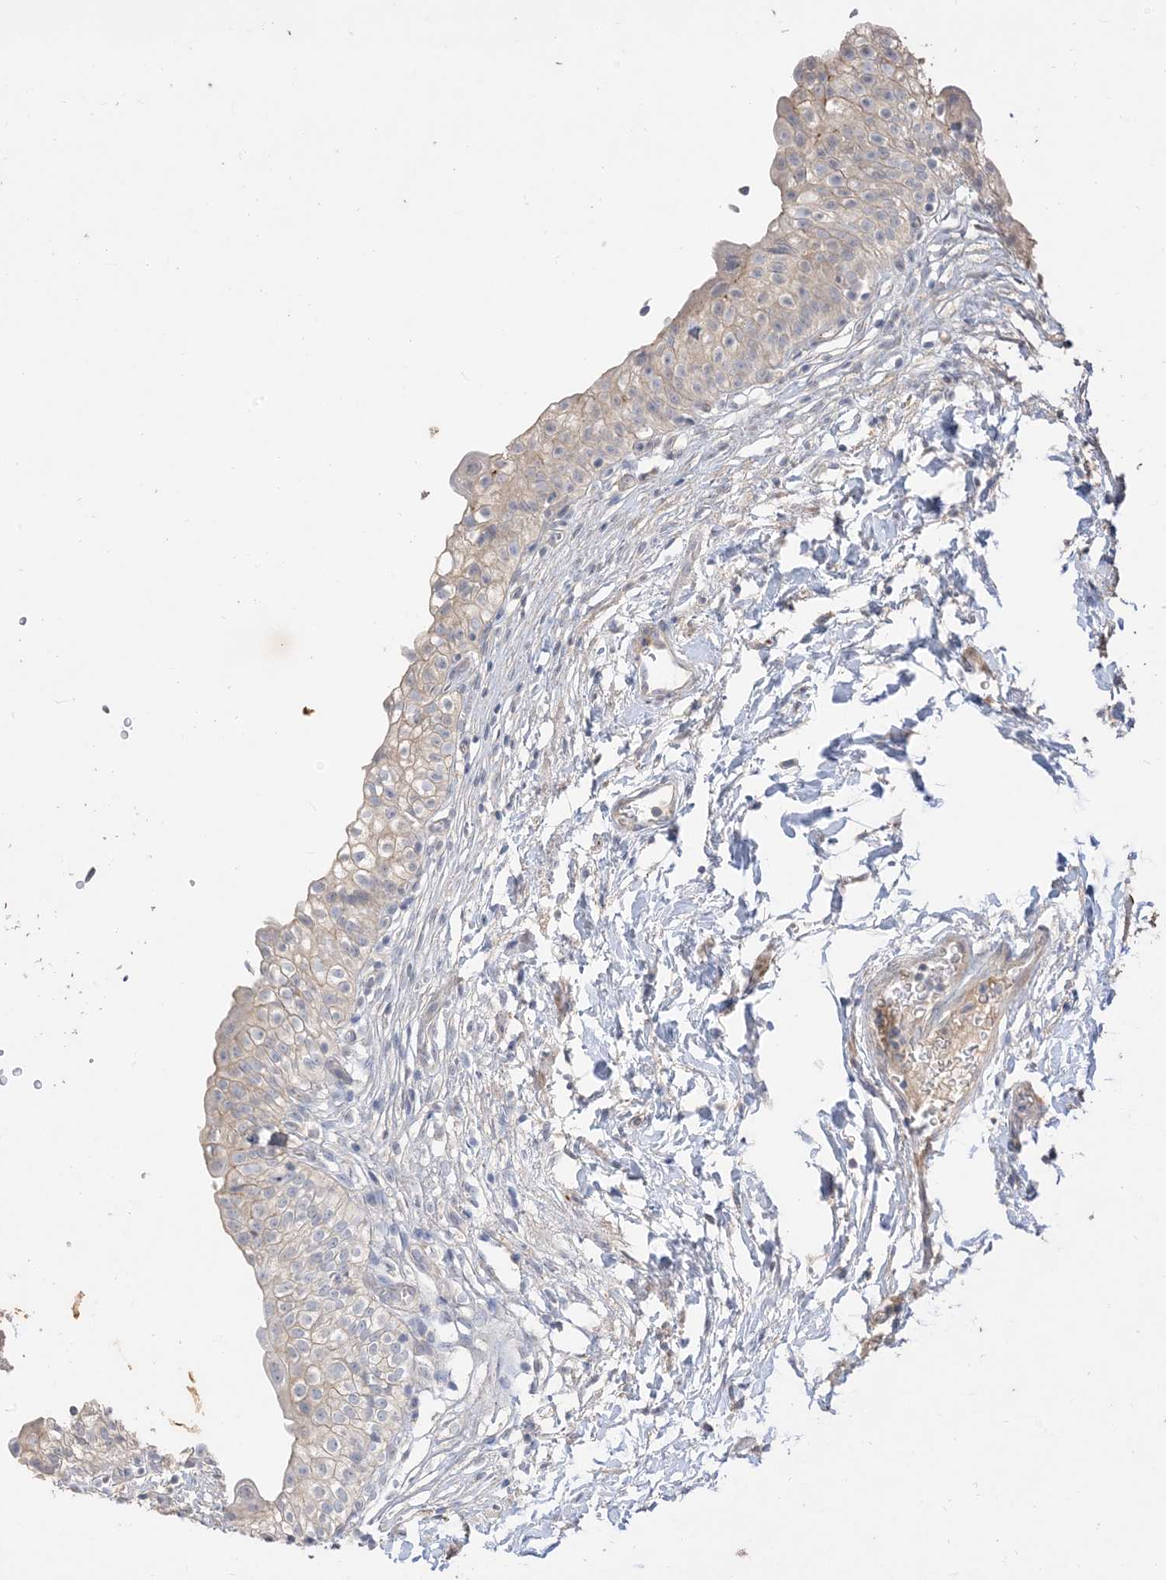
{"staining": {"intensity": "moderate", "quantity": "<25%", "location": "cytoplasmic/membranous"}, "tissue": "urinary bladder", "cell_type": "Urothelial cells", "image_type": "normal", "snomed": [{"axis": "morphology", "description": "Normal tissue, NOS"}, {"axis": "topography", "description": "Urinary bladder"}], "caption": "Protein positivity by immunohistochemistry displays moderate cytoplasmic/membranous staining in approximately <25% of urothelial cells in benign urinary bladder. The staining is performed using DAB (3,3'-diaminobenzidine) brown chromogen to label protein expression. The nuclei are counter-stained blue using hematoxylin.", "gene": "RNF175", "patient": {"sex": "male", "age": 55}}